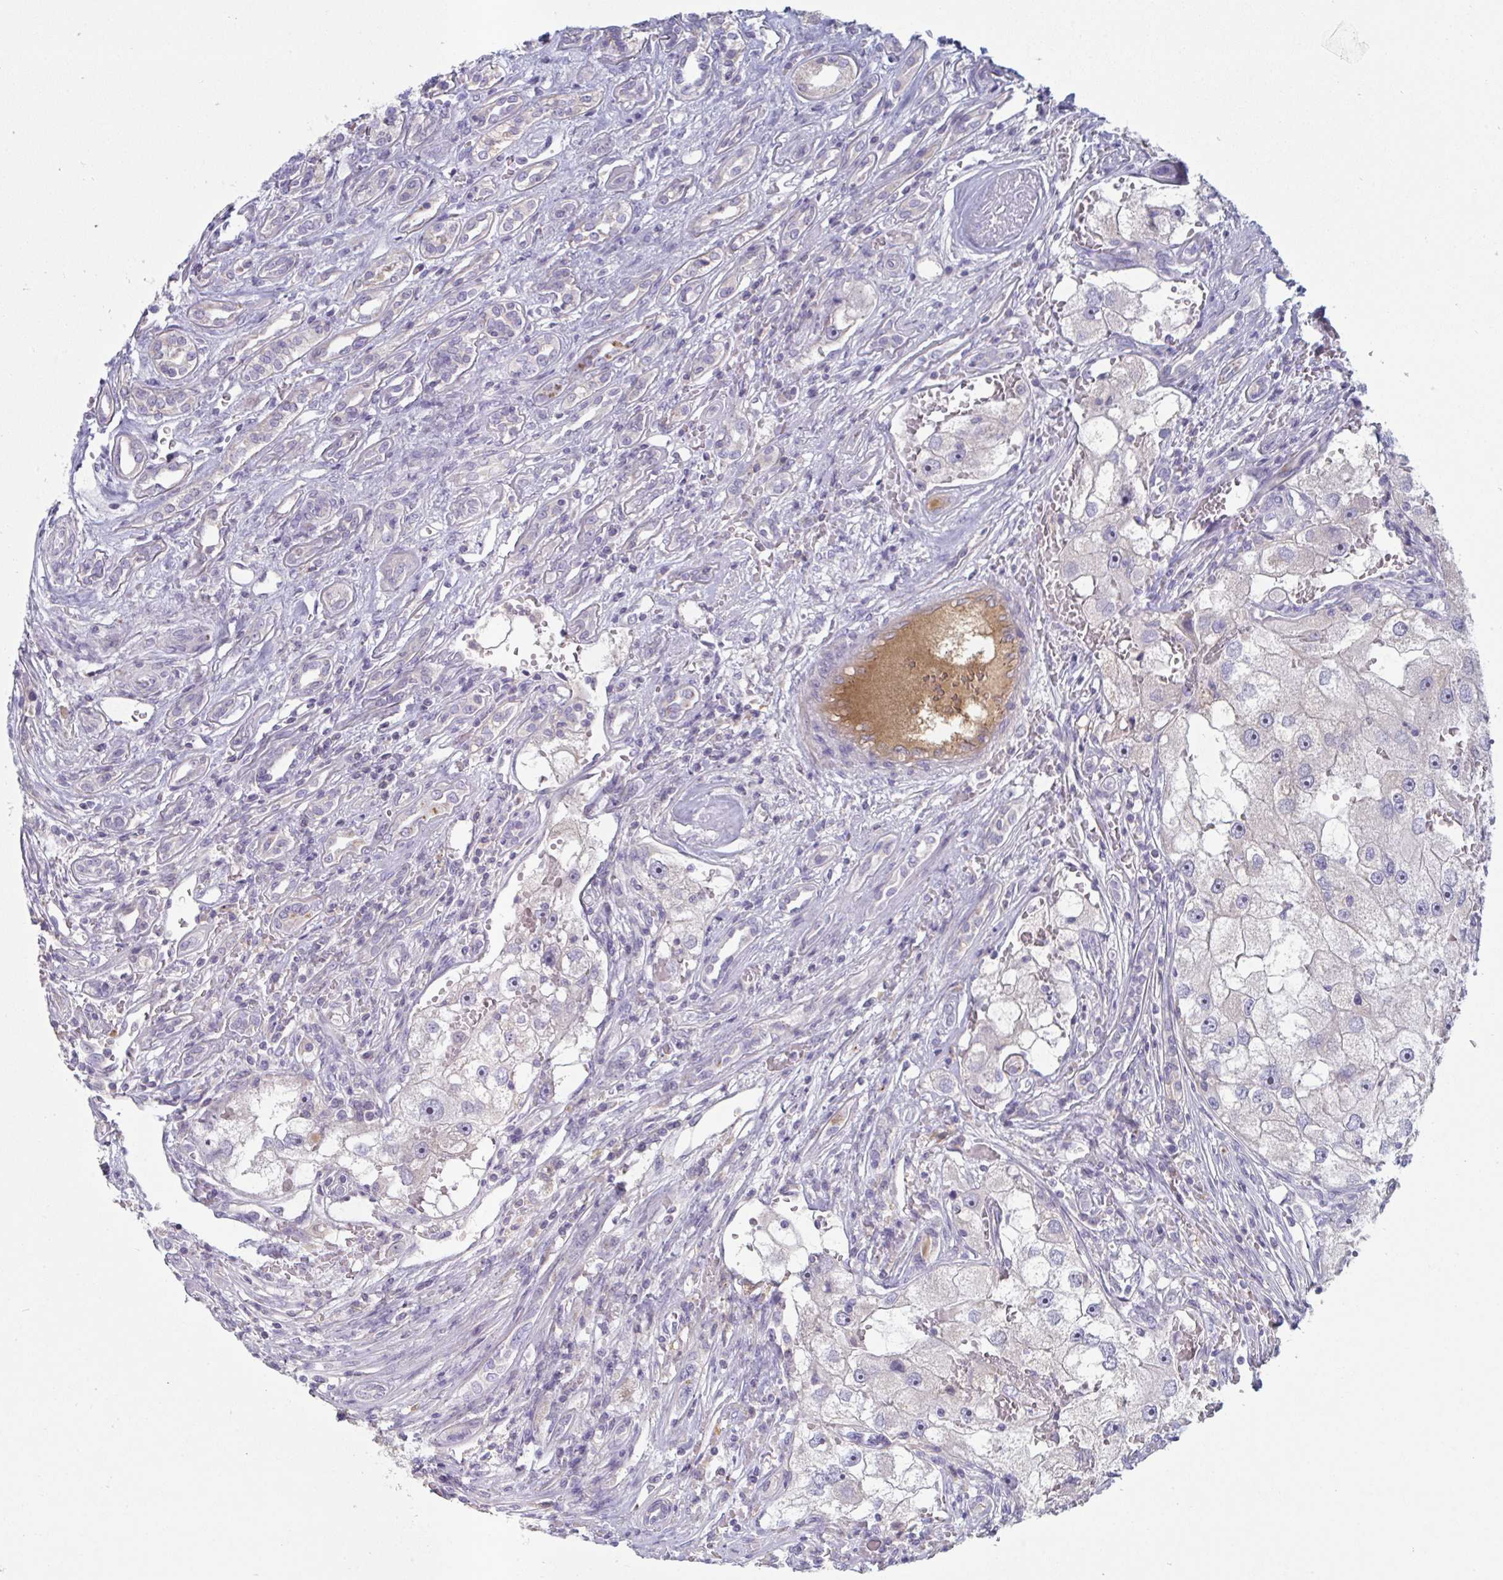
{"staining": {"intensity": "negative", "quantity": "none", "location": "none"}, "tissue": "renal cancer", "cell_type": "Tumor cells", "image_type": "cancer", "snomed": [{"axis": "morphology", "description": "Adenocarcinoma, NOS"}, {"axis": "topography", "description": "Kidney"}], "caption": "A photomicrograph of adenocarcinoma (renal) stained for a protein demonstrates no brown staining in tumor cells.", "gene": "HGFAC", "patient": {"sex": "male", "age": 63}}